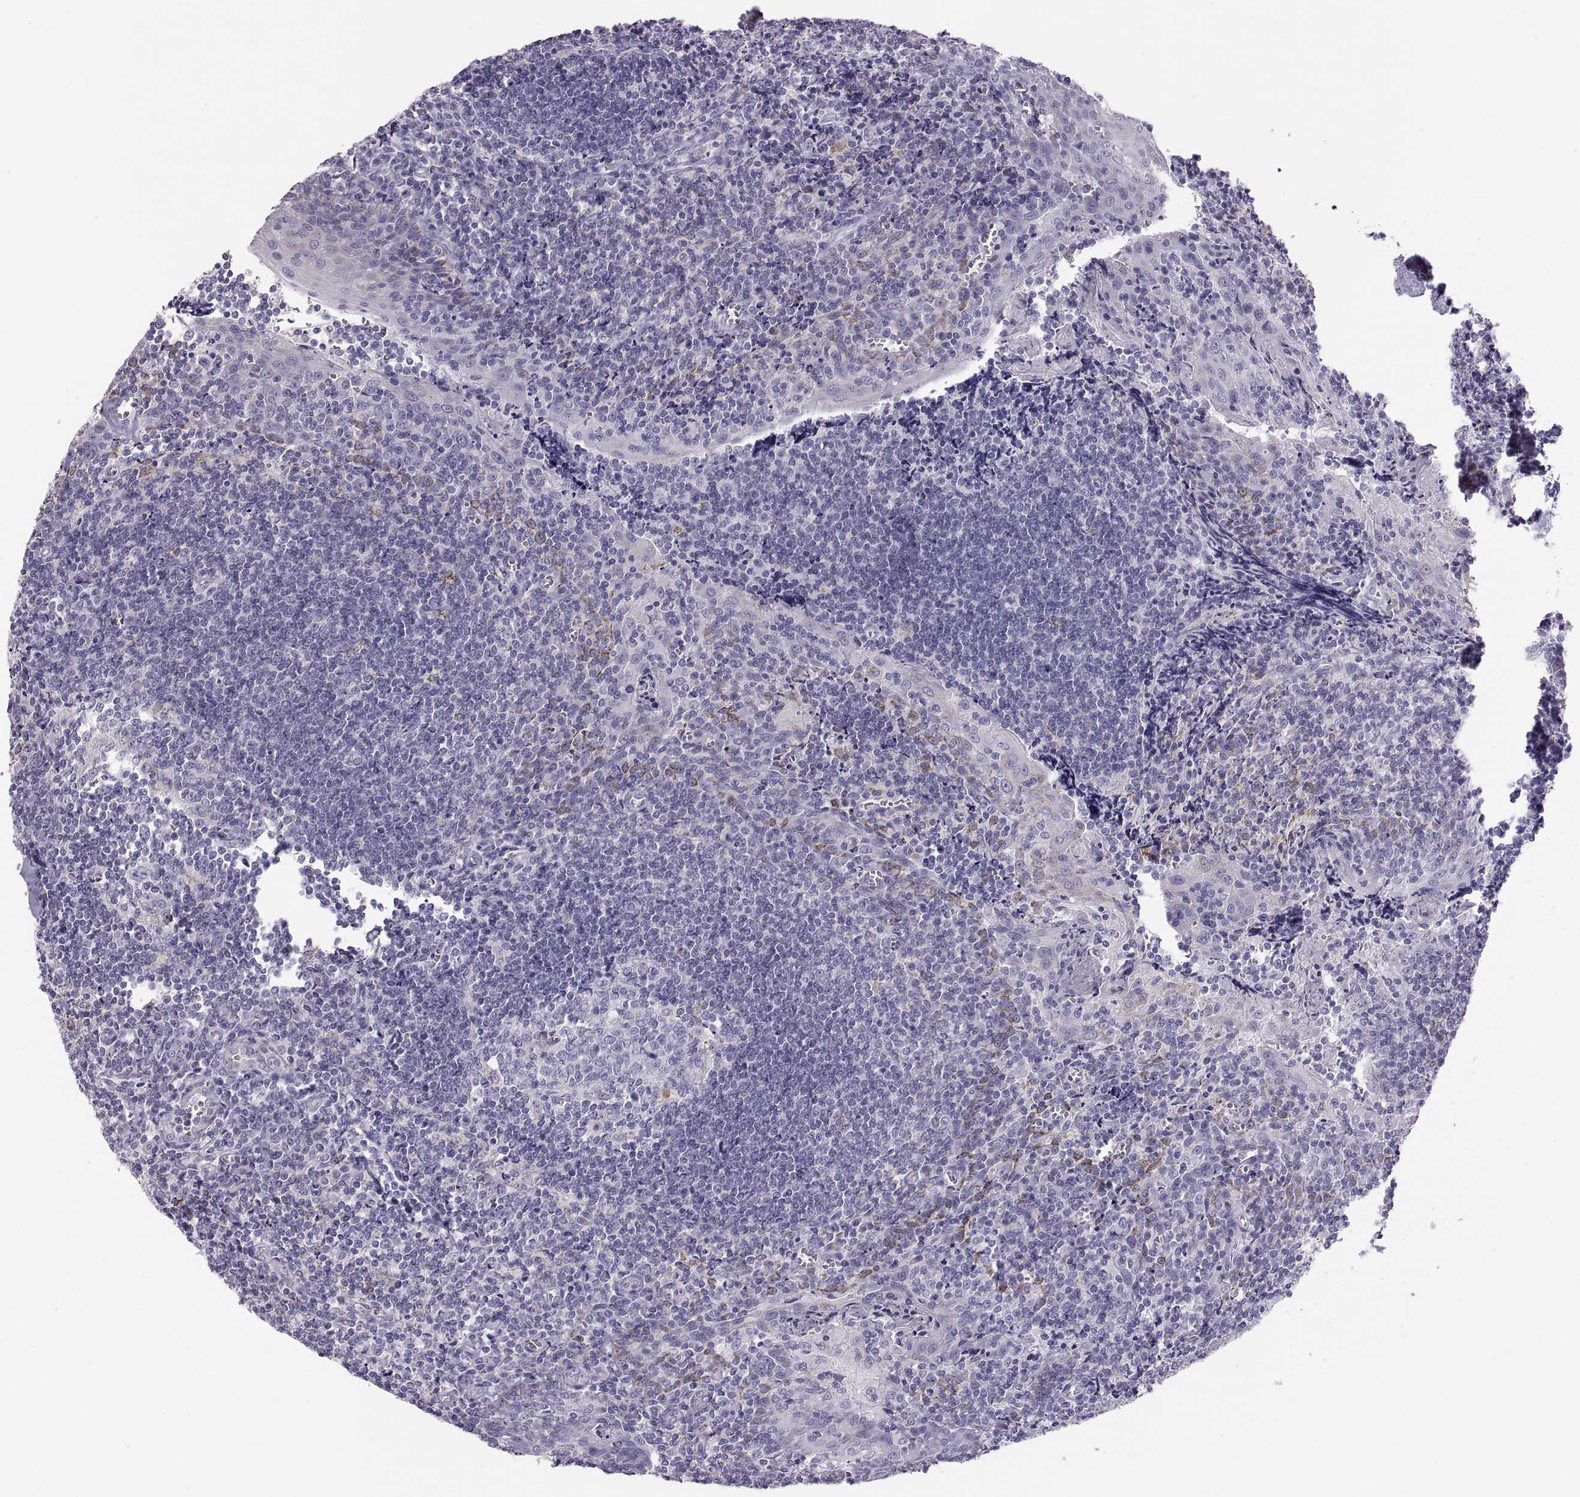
{"staining": {"intensity": "negative", "quantity": "none", "location": "none"}, "tissue": "tonsil", "cell_type": "Germinal center cells", "image_type": "normal", "snomed": [{"axis": "morphology", "description": "Normal tissue, NOS"}, {"axis": "morphology", "description": "Inflammation, NOS"}, {"axis": "topography", "description": "Tonsil"}], "caption": "Micrograph shows no protein staining in germinal center cells of unremarkable tonsil. (DAB IHC, high magnification).", "gene": "COL9A3", "patient": {"sex": "female", "age": 31}}